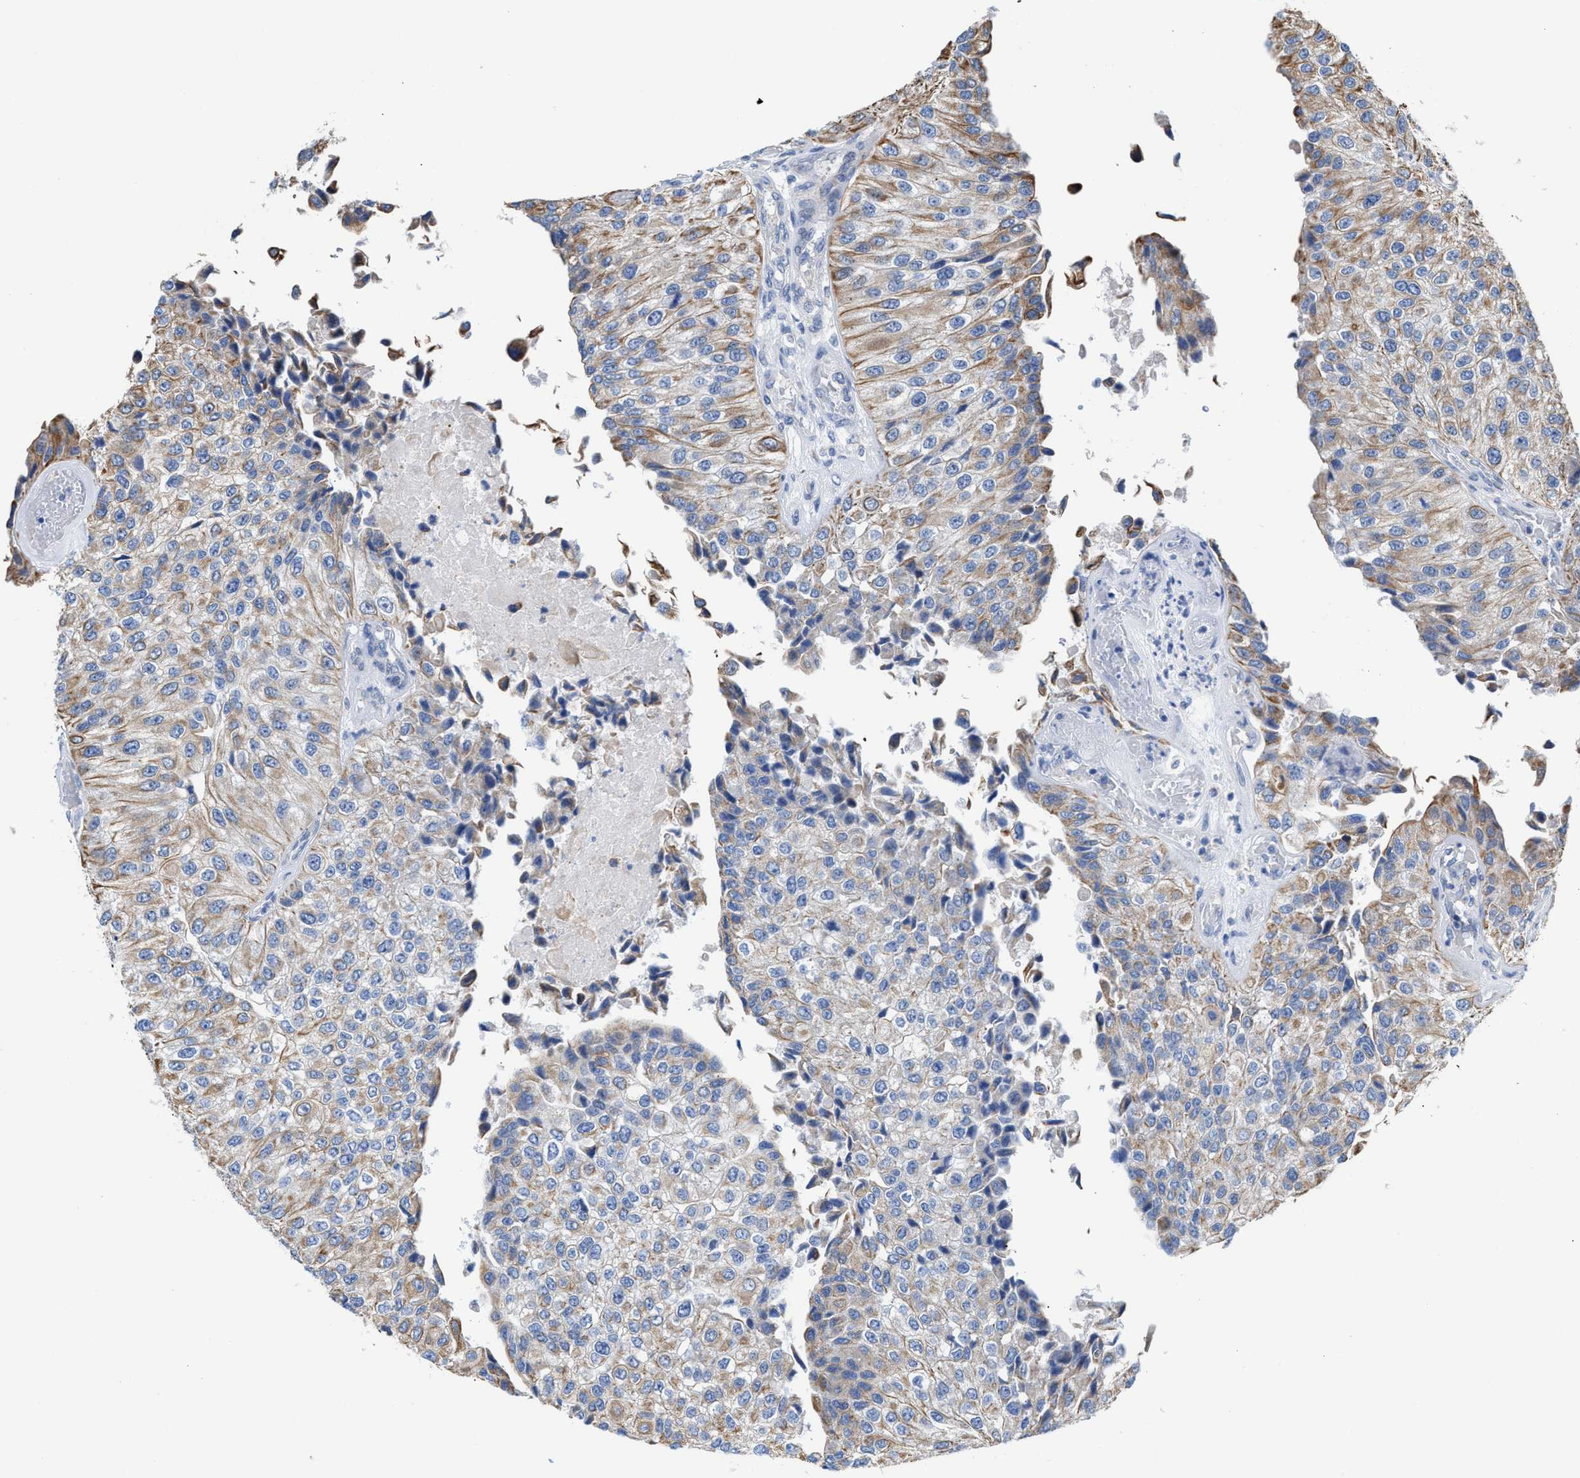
{"staining": {"intensity": "moderate", "quantity": "<25%", "location": "cytoplasmic/membranous"}, "tissue": "urothelial cancer", "cell_type": "Tumor cells", "image_type": "cancer", "snomed": [{"axis": "morphology", "description": "Urothelial carcinoma, High grade"}, {"axis": "topography", "description": "Kidney"}, {"axis": "topography", "description": "Urinary bladder"}], "caption": "Immunohistochemical staining of human urothelial carcinoma (high-grade) reveals low levels of moderate cytoplasmic/membranous protein expression in approximately <25% of tumor cells.", "gene": "JAG1", "patient": {"sex": "male", "age": 77}}